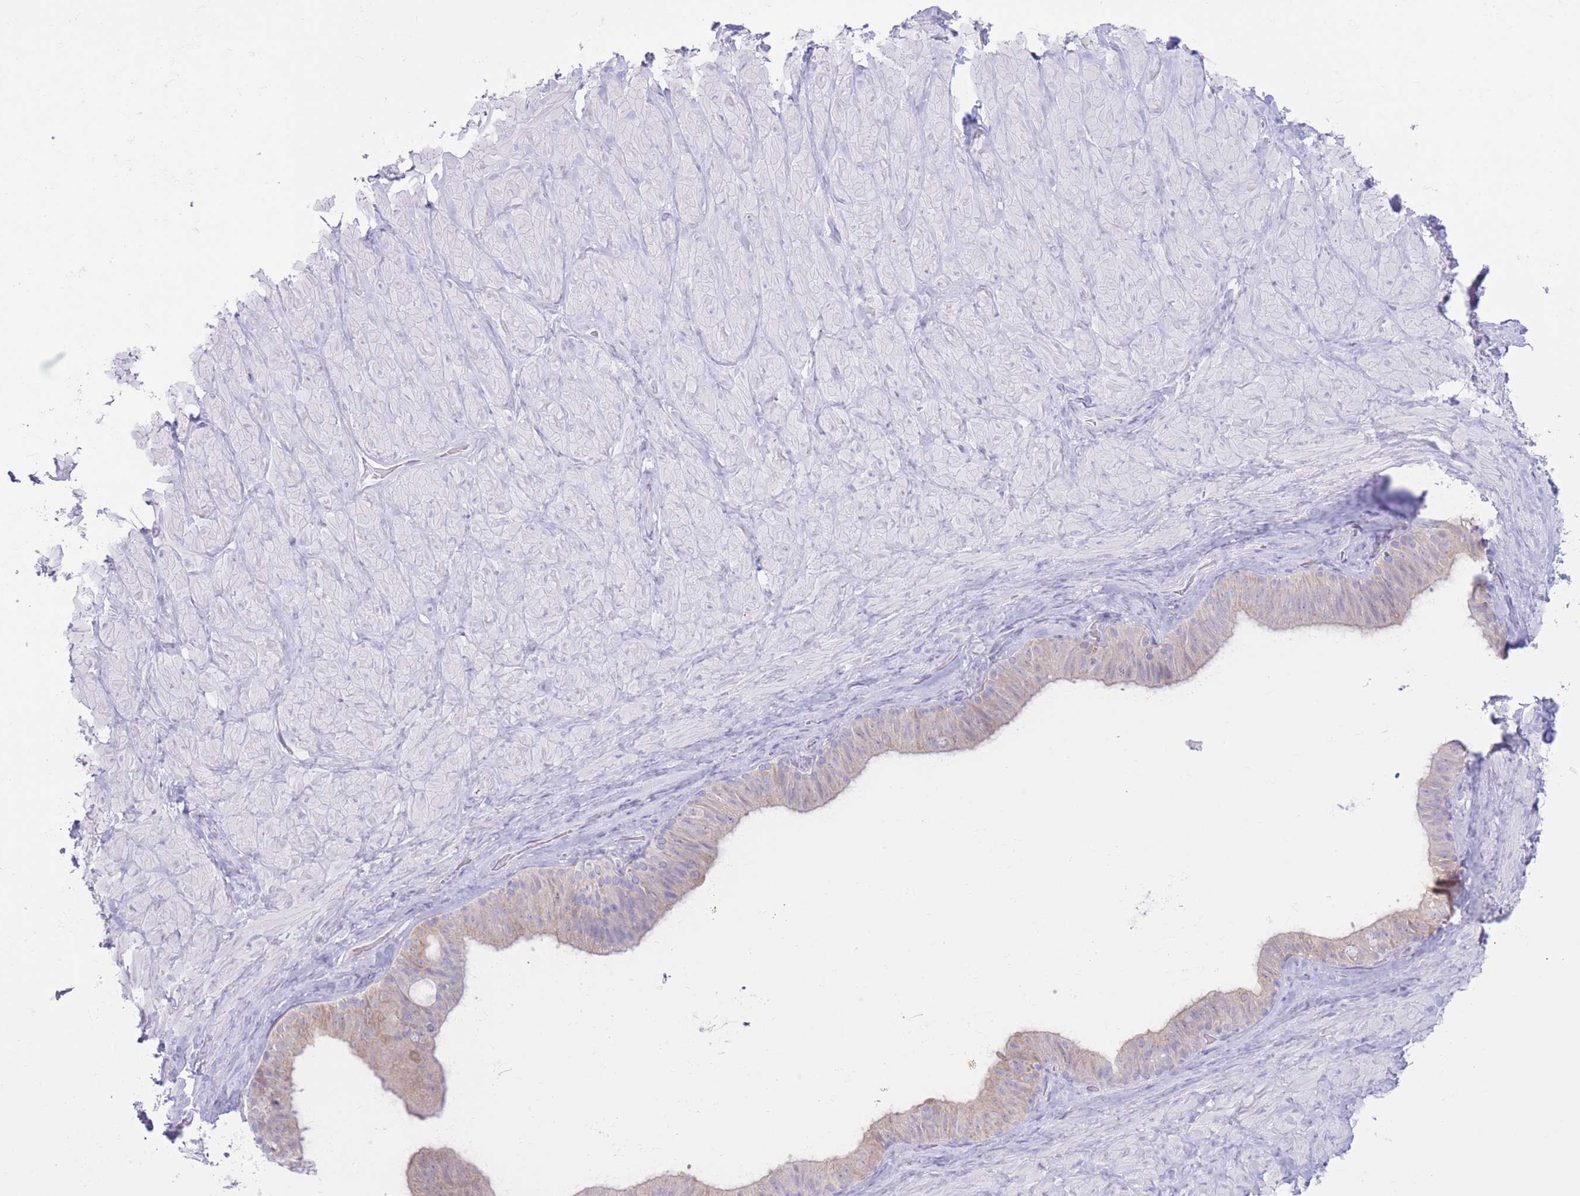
{"staining": {"intensity": "weak", "quantity": "<25%", "location": "cytoplasmic/membranous"}, "tissue": "soft tissue", "cell_type": "Chondrocytes", "image_type": "normal", "snomed": [{"axis": "morphology", "description": "Normal tissue, NOS"}, {"axis": "topography", "description": "Soft tissue"}, {"axis": "topography", "description": "Vascular tissue"}], "caption": "Human soft tissue stained for a protein using immunohistochemistry shows no expression in chondrocytes.", "gene": "FAH", "patient": {"sex": "male", "age": 41}}